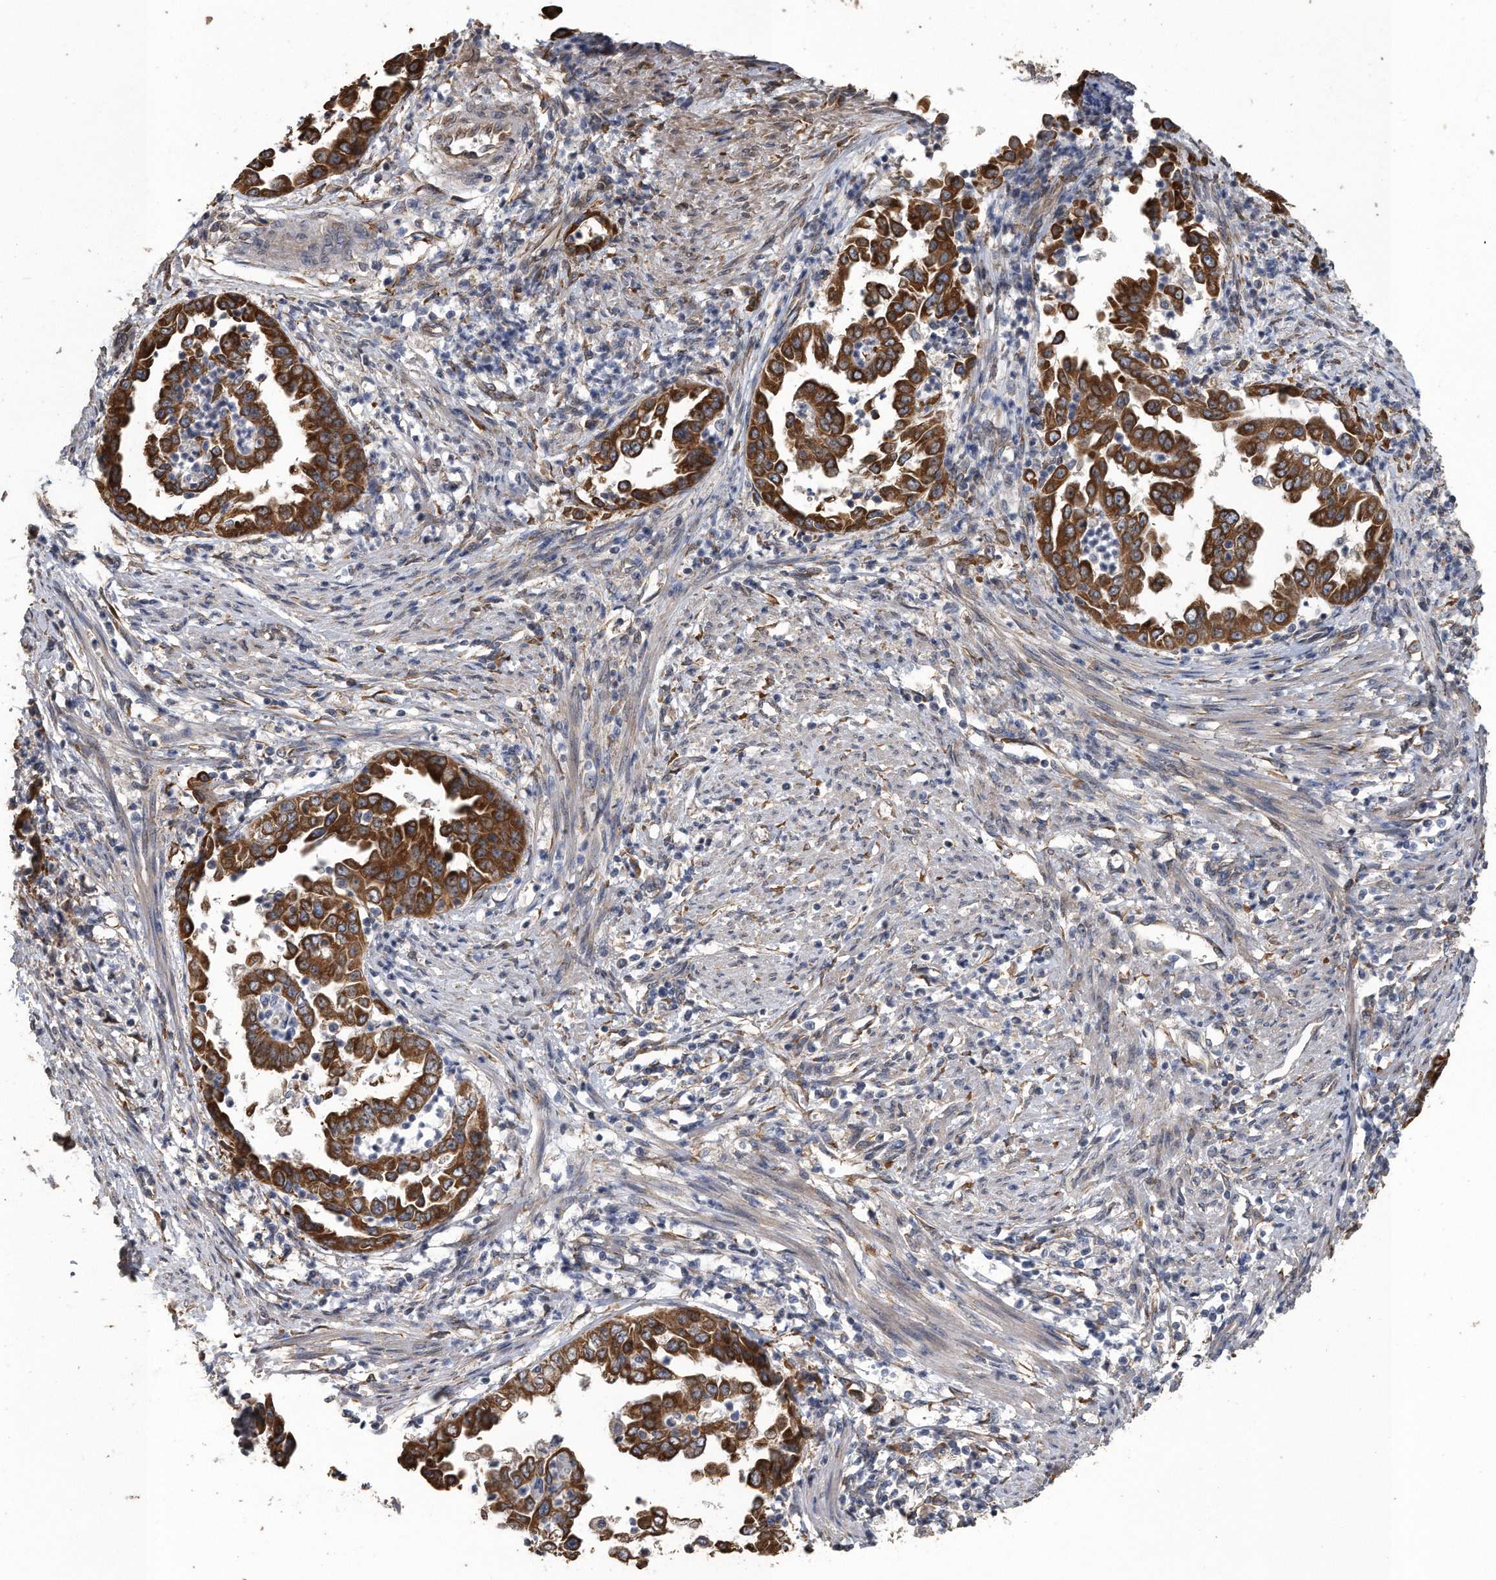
{"staining": {"intensity": "strong", "quantity": ">75%", "location": "cytoplasmic/membranous"}, "tissue": "endometrial cancer", "cell_type": "Tumor cells", "image_type": "cancer", "snomed": [{"axis": "morphology", "description": "Adenocarcinoma, NOS"}, {"axis": "topography", "description": "Endometrium"}], "caption": "Strong cytoplasmic/membranous staining is appreciated in approximately >75% of tumor cells in endometrial adenocarcinoma.", "gene": "PCLO", "patient": {"sex": "female", "age": 85}}